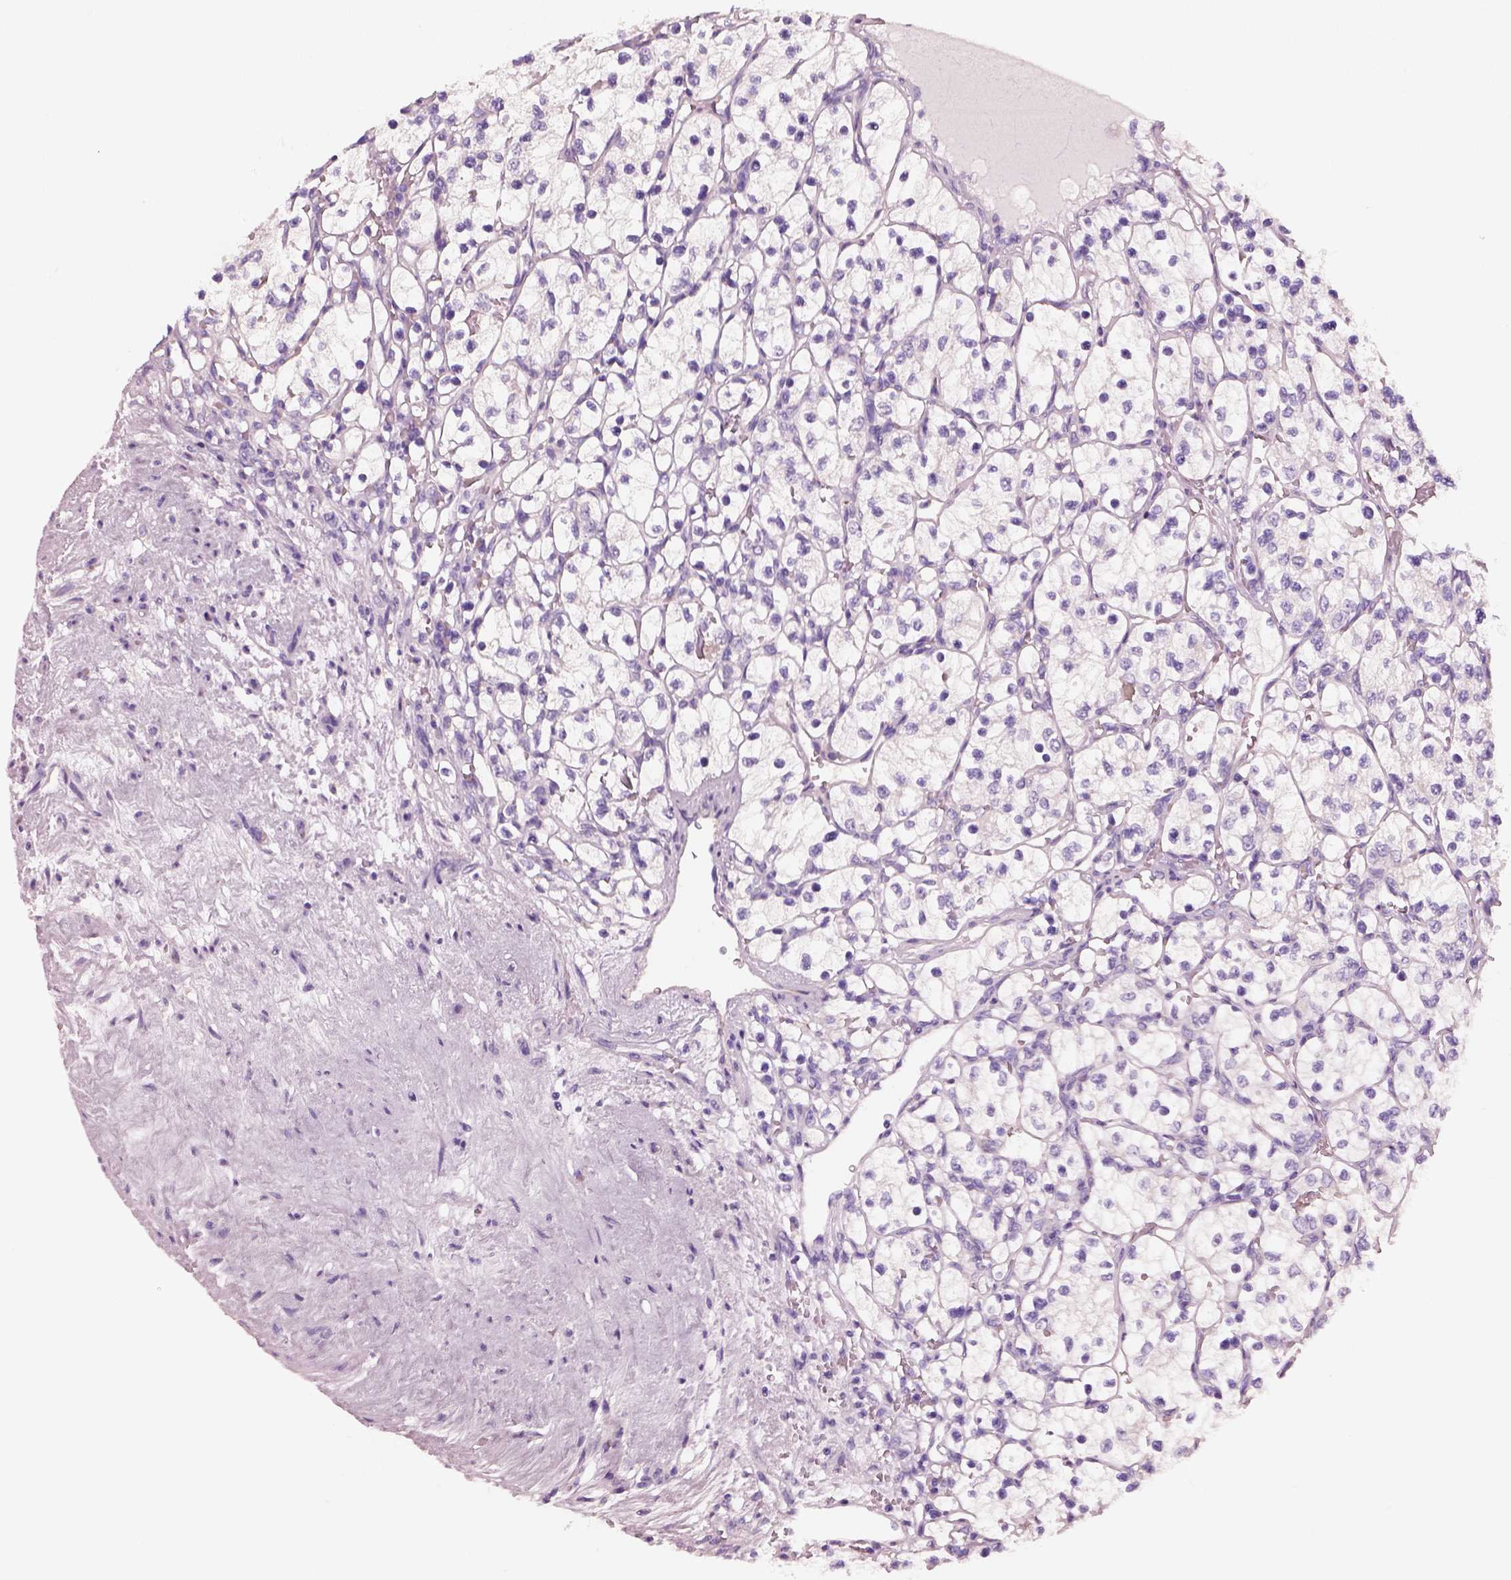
{"staining": {"intensity": "negative", "quantity": "none", "location": "none"}, "tissue": "renal cancer", "cell_type": "Tumor cells", "image_type": "cancer", "snomed": [{"axis": "morphology", "description": "Adenocarcinoma, NOS"}, {"axis": "topography", "description": "Kidney"}], "caption": "High power microscopy histopathology image of an IHC histopathology image of renal cancer, revealing no significant positivity in tumor cells. (Stains: DAB immunohistochemistry (IHC) with hematoxylin counter stain, Microscopy: brightfield microscopy at high magnification).", "gene": "ELSPBP1", "patient": {"sex": "female", "age": 69}}